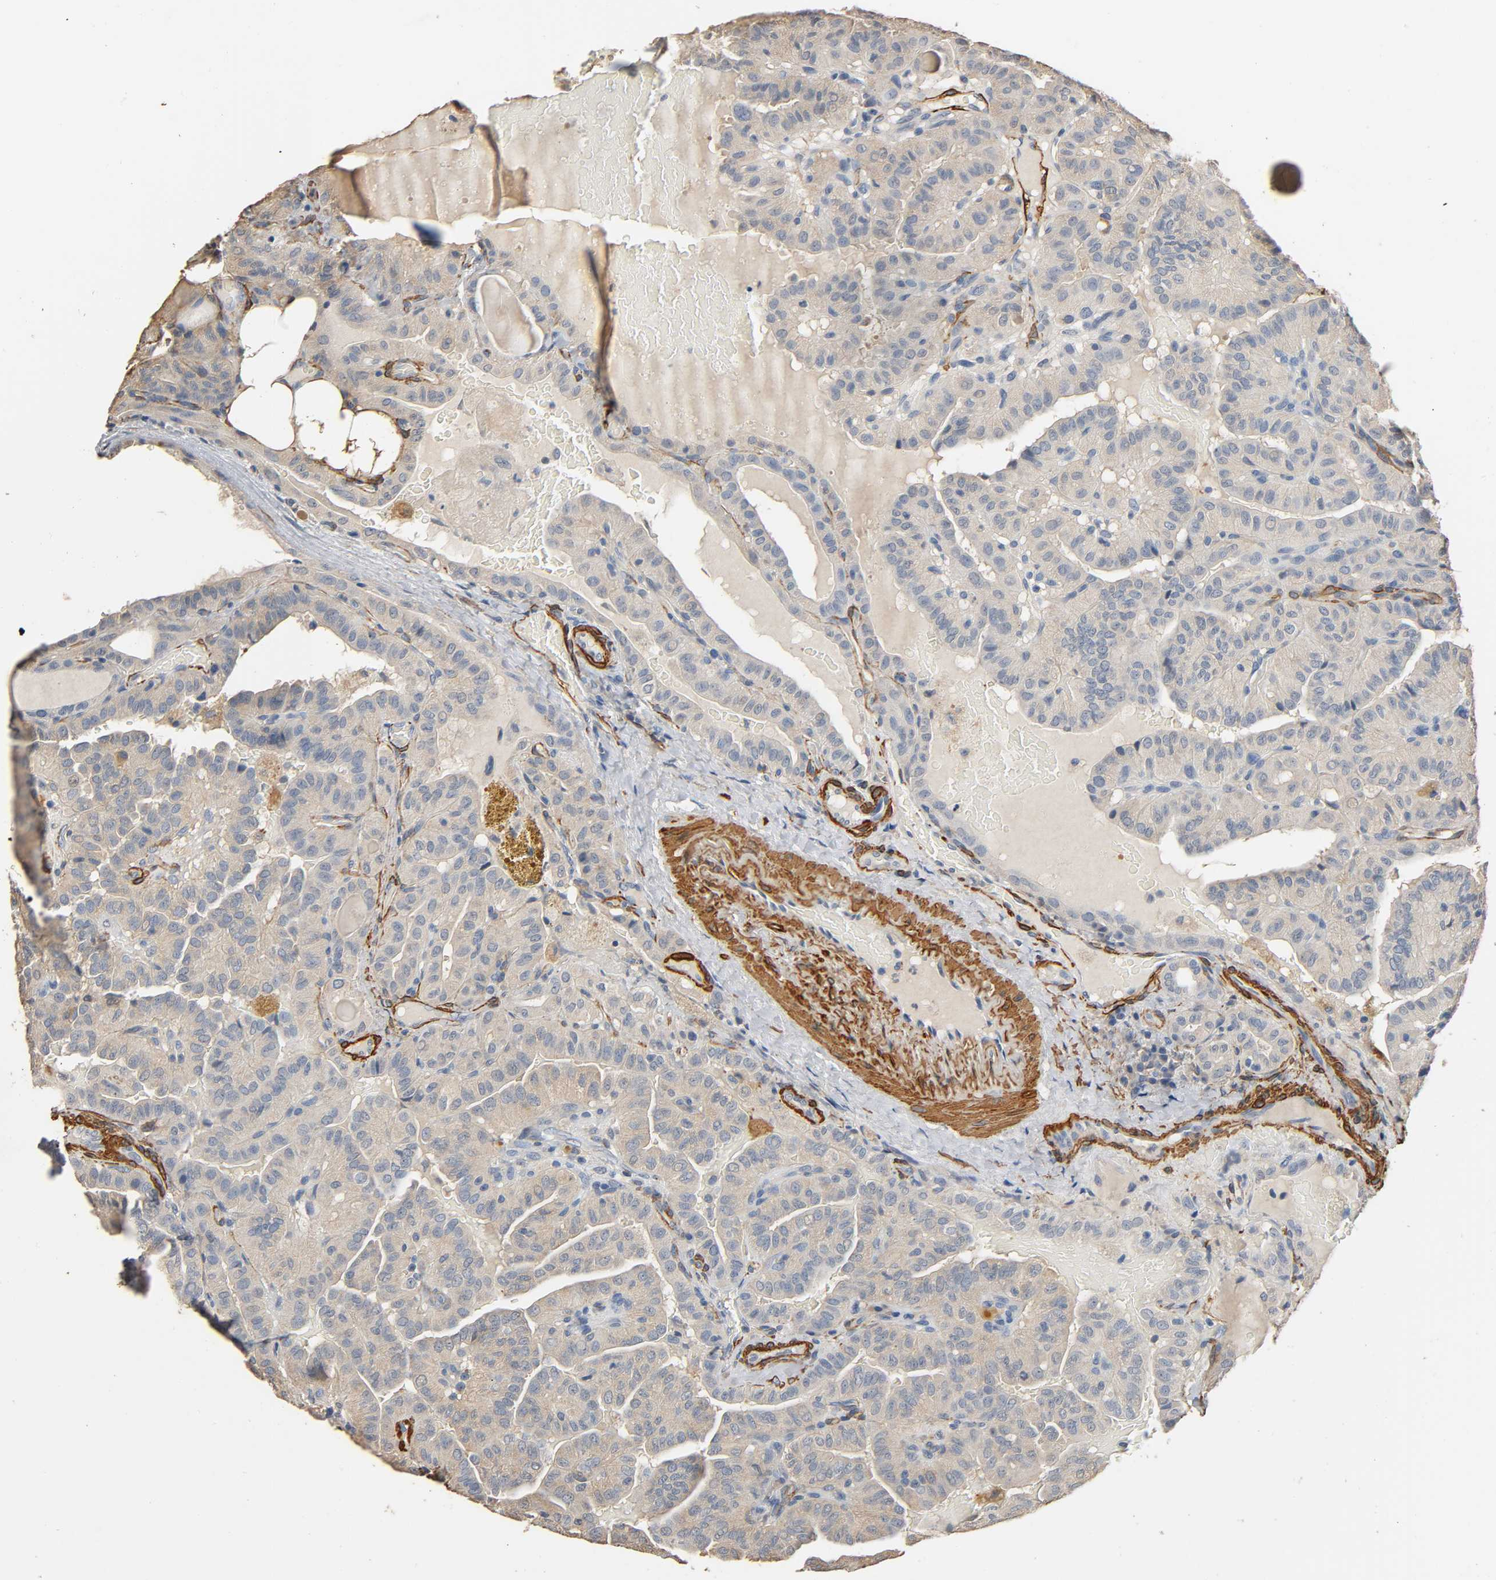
{"staining": {"intensity": "weak", "quantity": ">75%", "location": "cytoplasmic/membranous"}, "tissue": "thyroid cancer", "cell_type": "Tumor cells", "image_type": "cancer", "snomed": [{"axis": "morphology", "description": "Papillary adenocarcinoma, NOS"}, {"axis": "topography", "description": "Thyroid gland"}], "caption": "Papillary adenocarcinoma (thyroid) was stained to show a protein in brown. There is low levels of weak cytoplasmic/membranous staining in approximately >75% of tumor cells.", "gene": "GSTA3", "patient": {"sex": "male", "age": 77}}